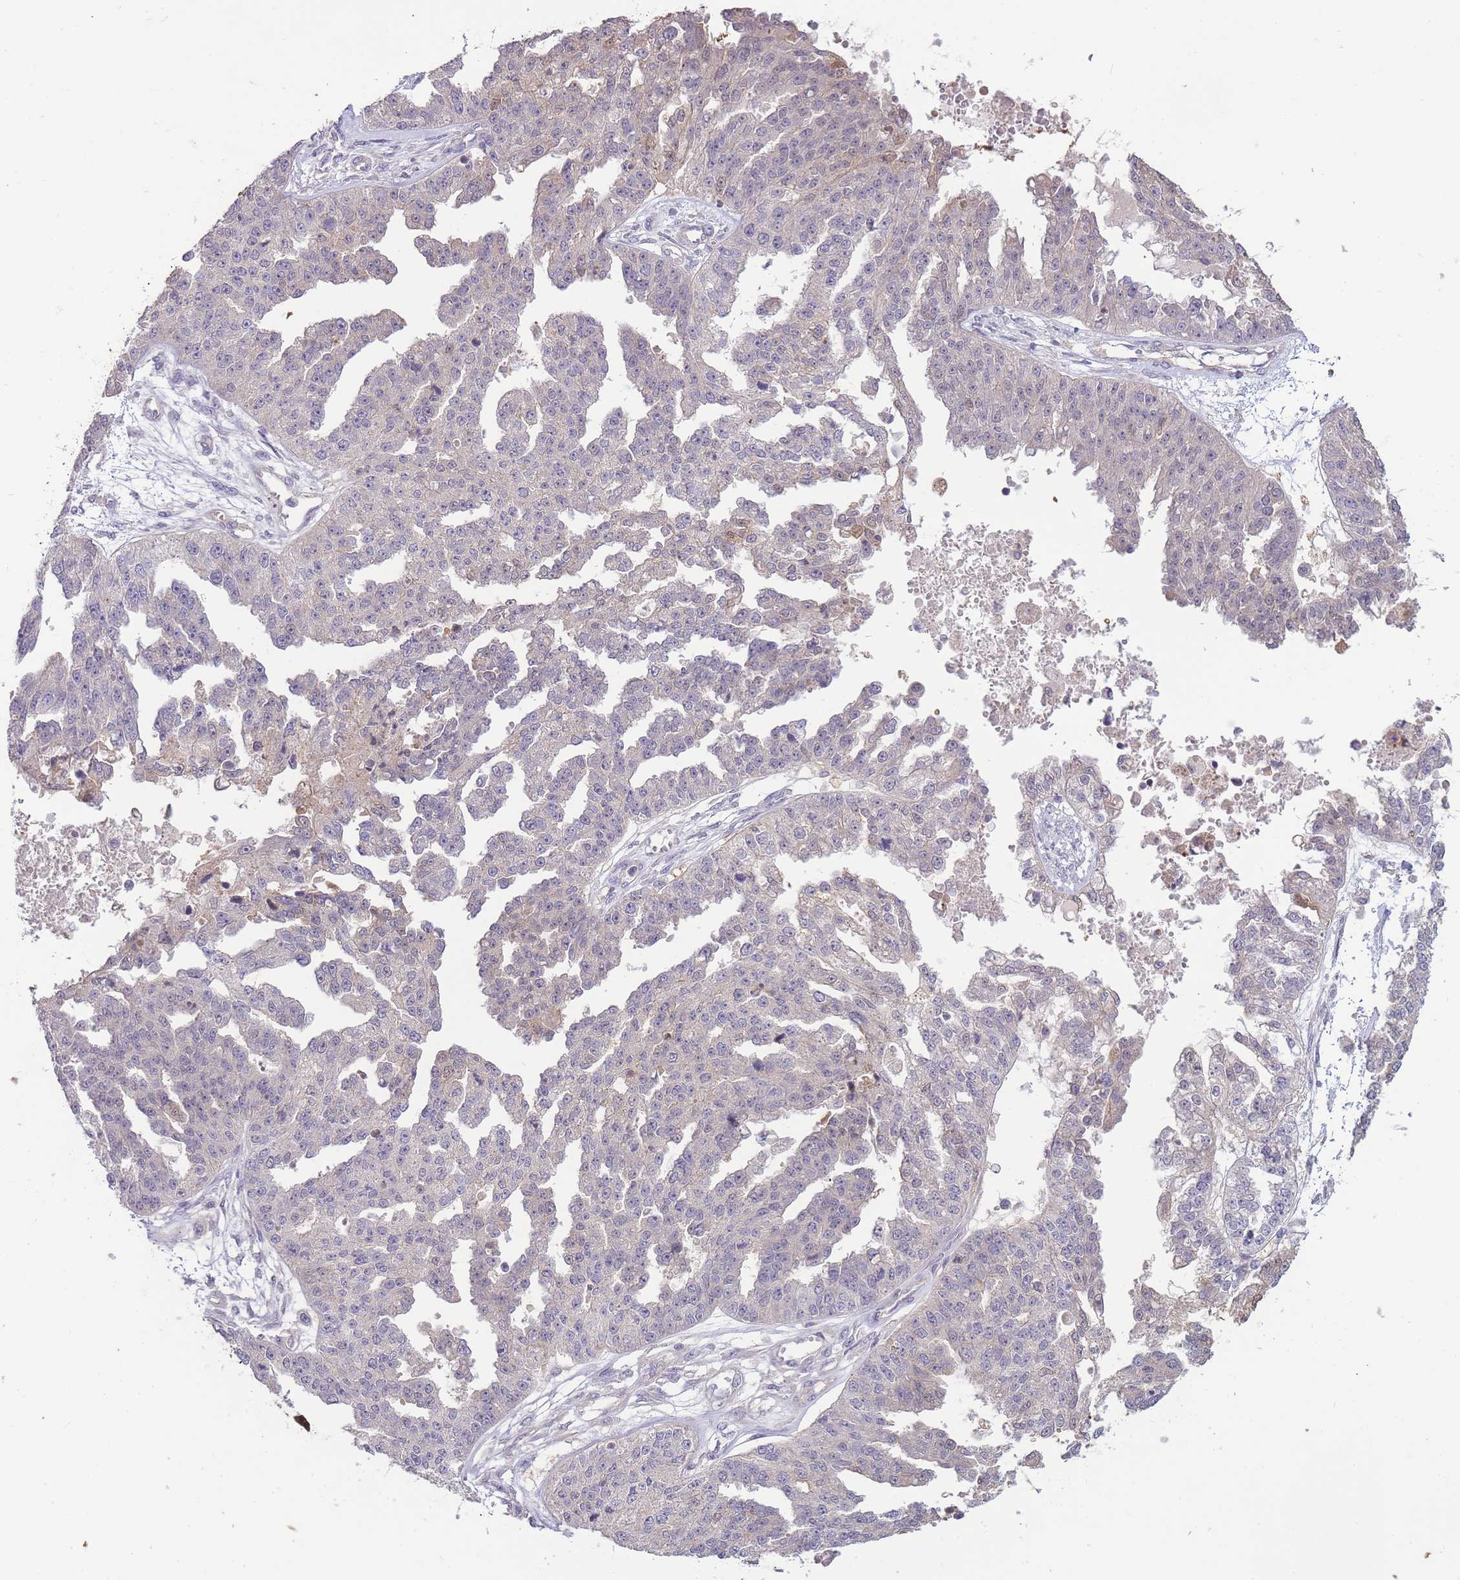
{"staining": {"intensity": "negative", "quantity": "none", "location": "none"}, "tissue": "ovarian cancer", "cell_type": "Tumor cells", "image_type": "cancer", "snomed": [{"axis": "morphology", "description": "Cystadenocarcinoma, serous, NOS"}, {"axis": "topography", "description": "Ovary"}], "caption": "Tumor cells show no significant protein expression in ovarian cancer (serous cystadenocarcinoma). (Stains: DAB immunohistochemistry with hematoxylin counter stain, Microscopy: brightfield microscopy at high magnification).", "gene": "SMC6", "patient": {"sex": "female", "age": 58}}